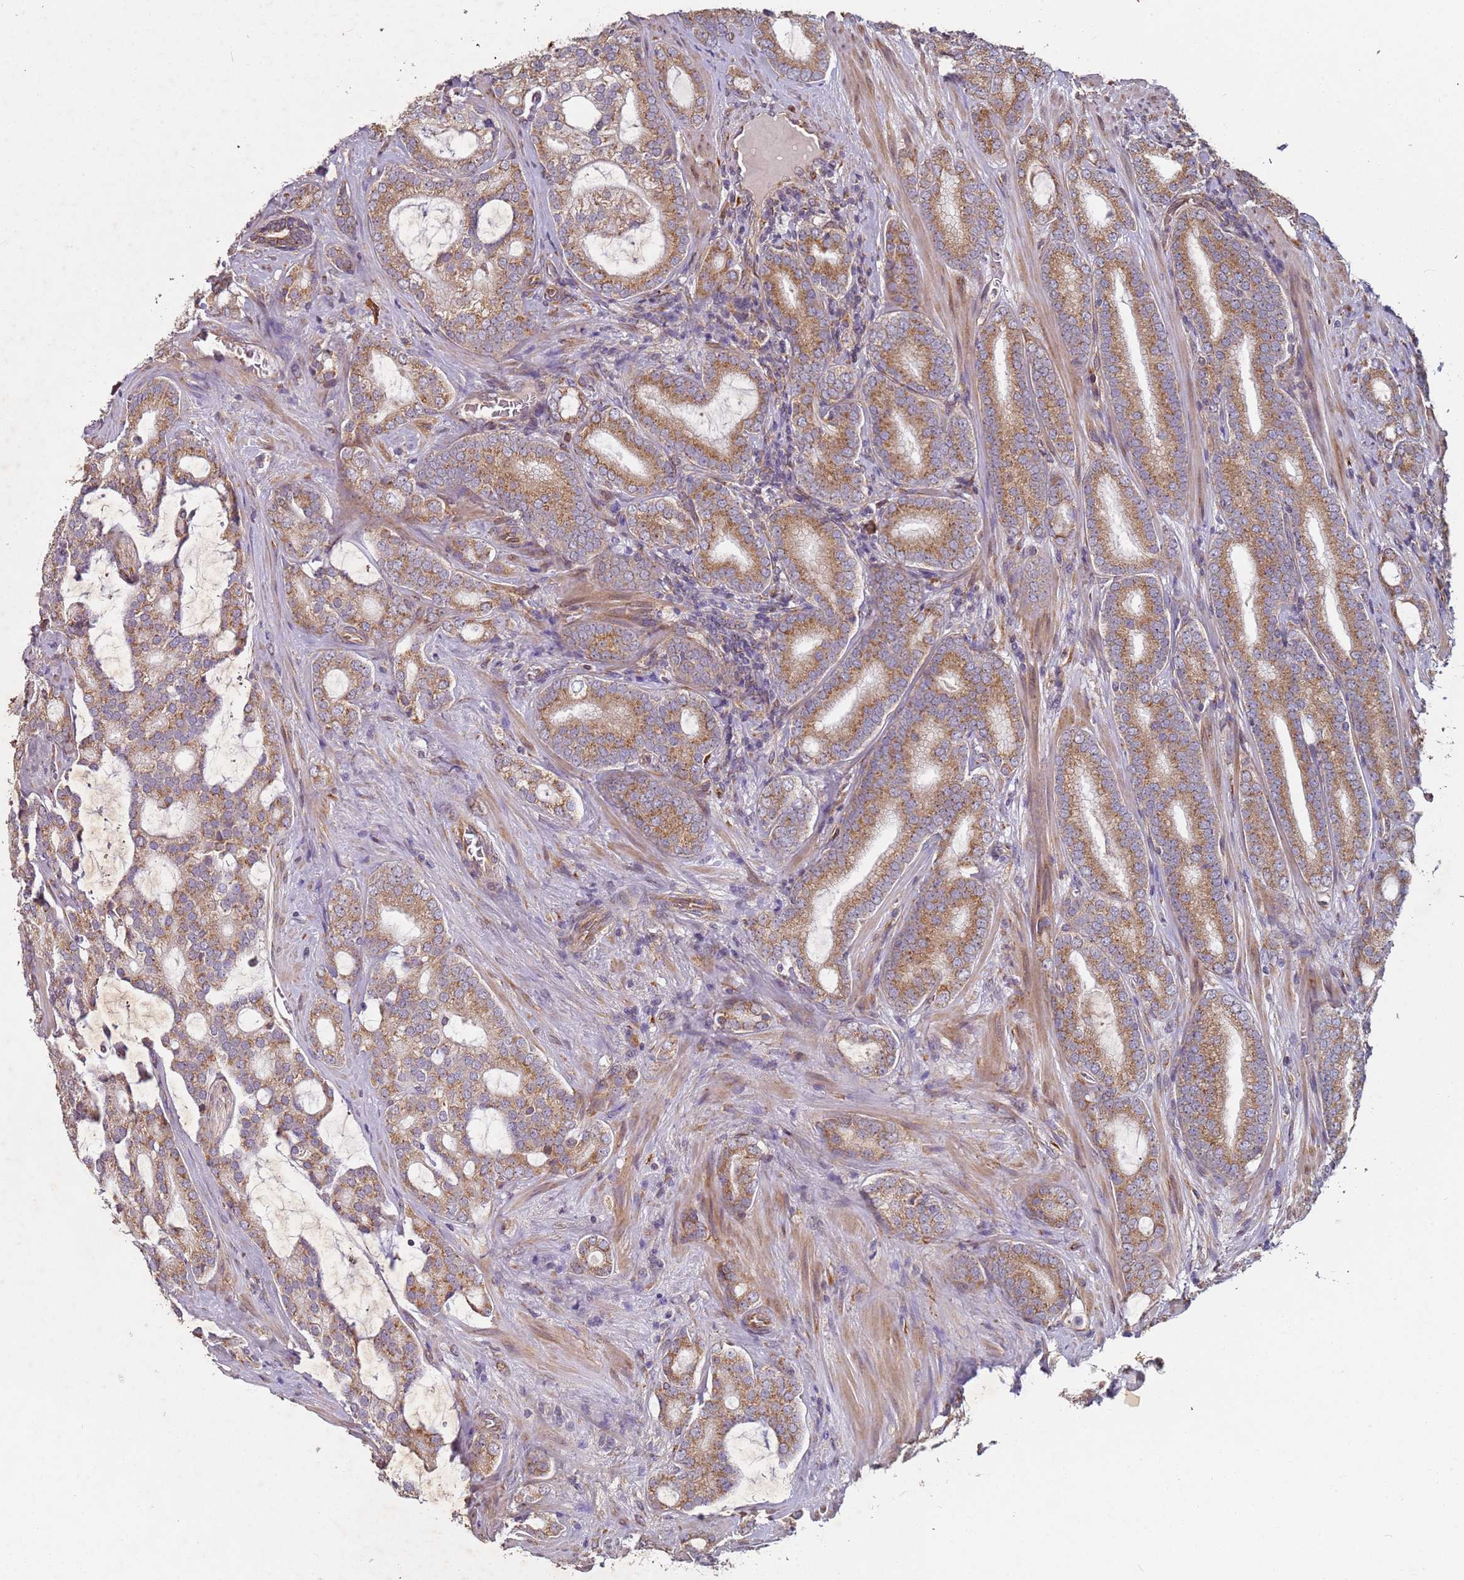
{"staining": {"intensity": "moderate", "quantity": ">75%", "location": "cytoplasmic/membranous"}, "tissue": "prostate cancer", "cell_type": "Tumor cells", "image_type": "cancer", "snomed": [{"axis": "morphology", "description": "Adenocarcinoma, High grade"}, {"axis": "topography", "description": "Prostate"}], "caption": "About >75% of tumor cells in prostate cancer reveal moderate cytoplasmic/membranous protein expression as visualized by brown immunohistochemical staining.", "gene": "ARFRP1", "patient": {"sex": "male", "age": 63}}